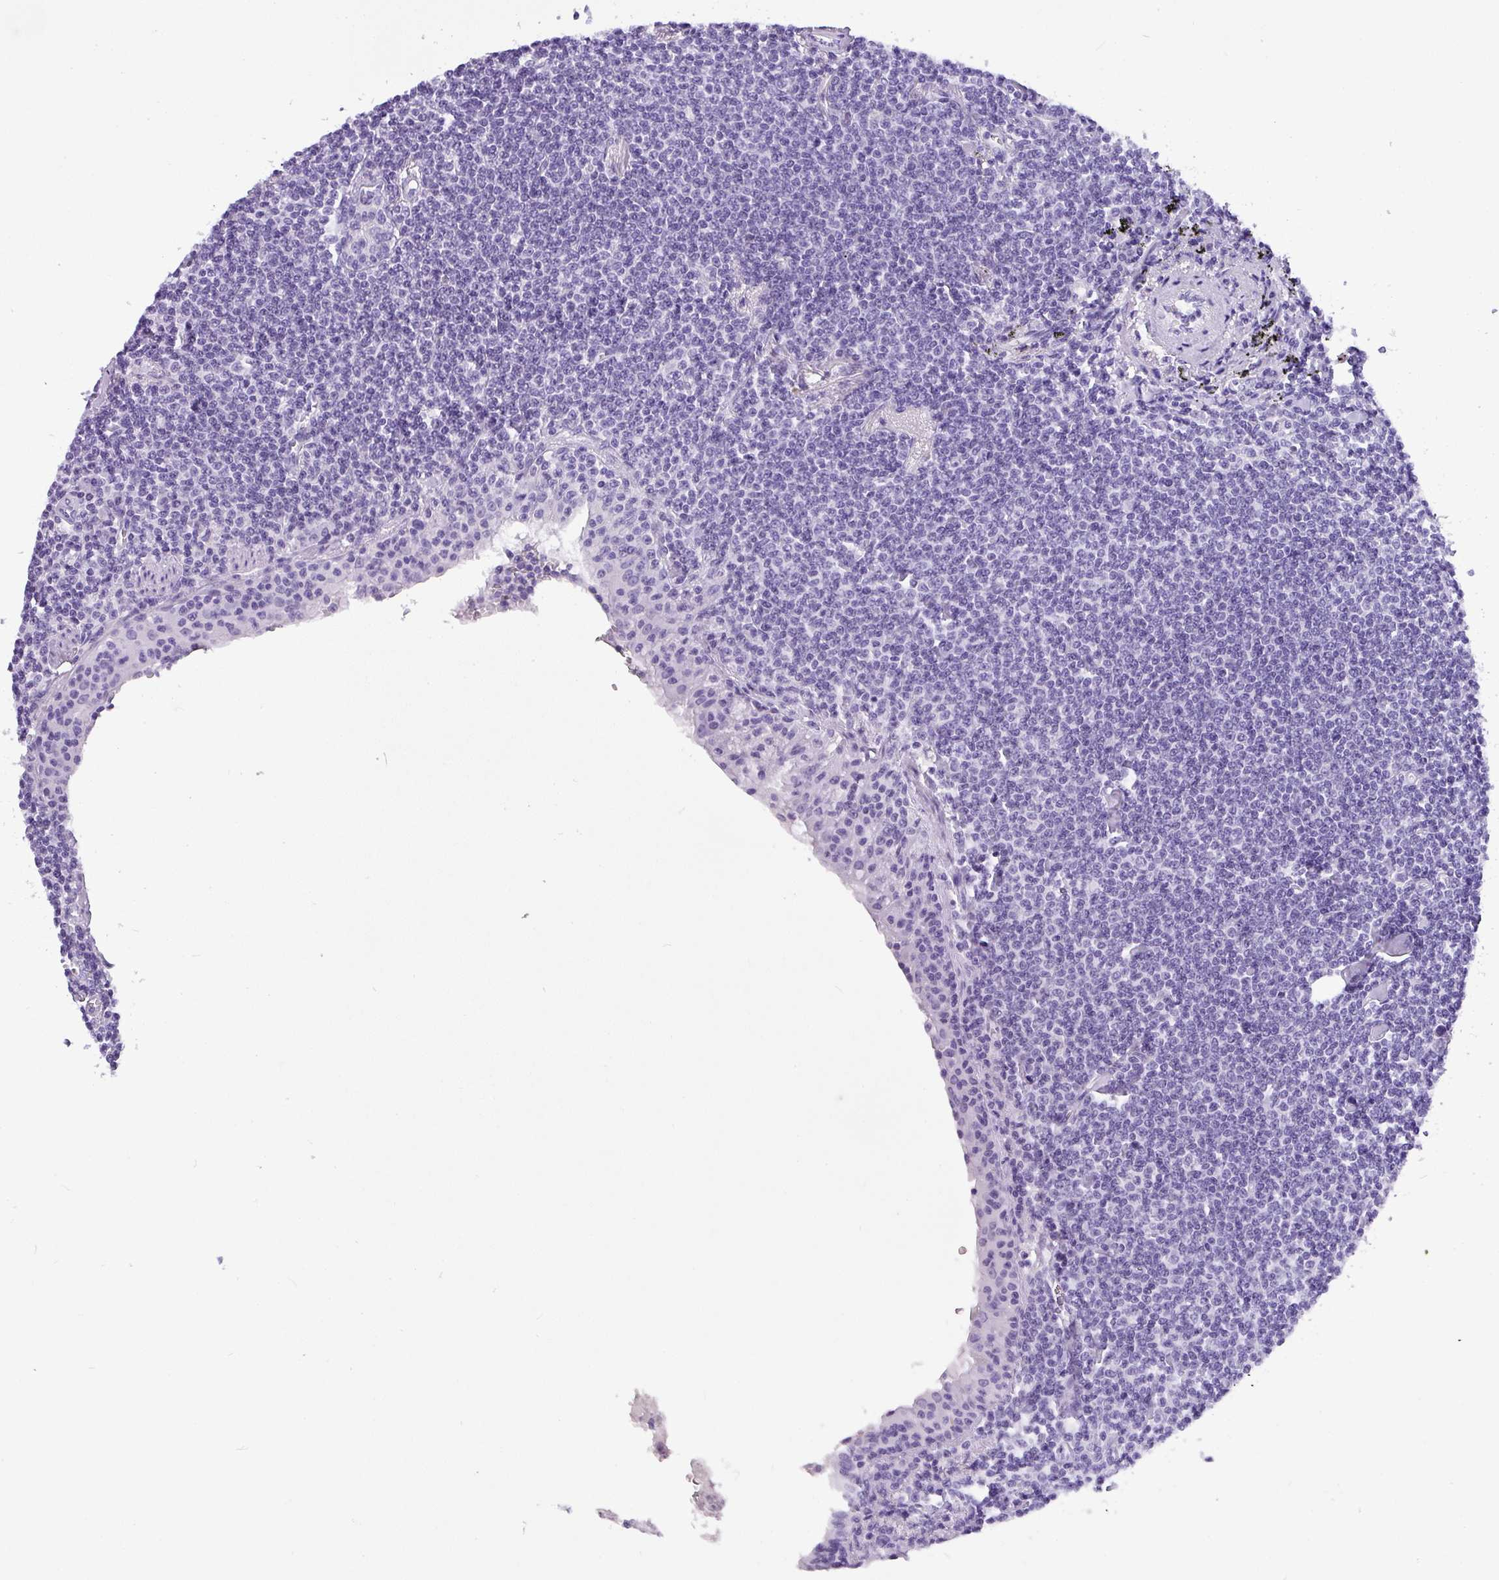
{"staining": {"intensity": "negative", "quantity": "none", "location": "none"}, "tissue": "lymphoma", "cell_type": "Tumor cells", "image_type": "cancer", "snomed": [{"axis": "morphology", "description": "Malignant lymphoma, non-Hodgkin's type, Low grade"}, {"axis": "topography", "description": "Lung"}], "caption": "Immunohistochemical staining of human low-grade malignant lymphoma, non-Hodgkin's type reveals no significant expression in tumor cells.", "gene": "MUC21", "patient": {"sex": "female", "age": 71}}